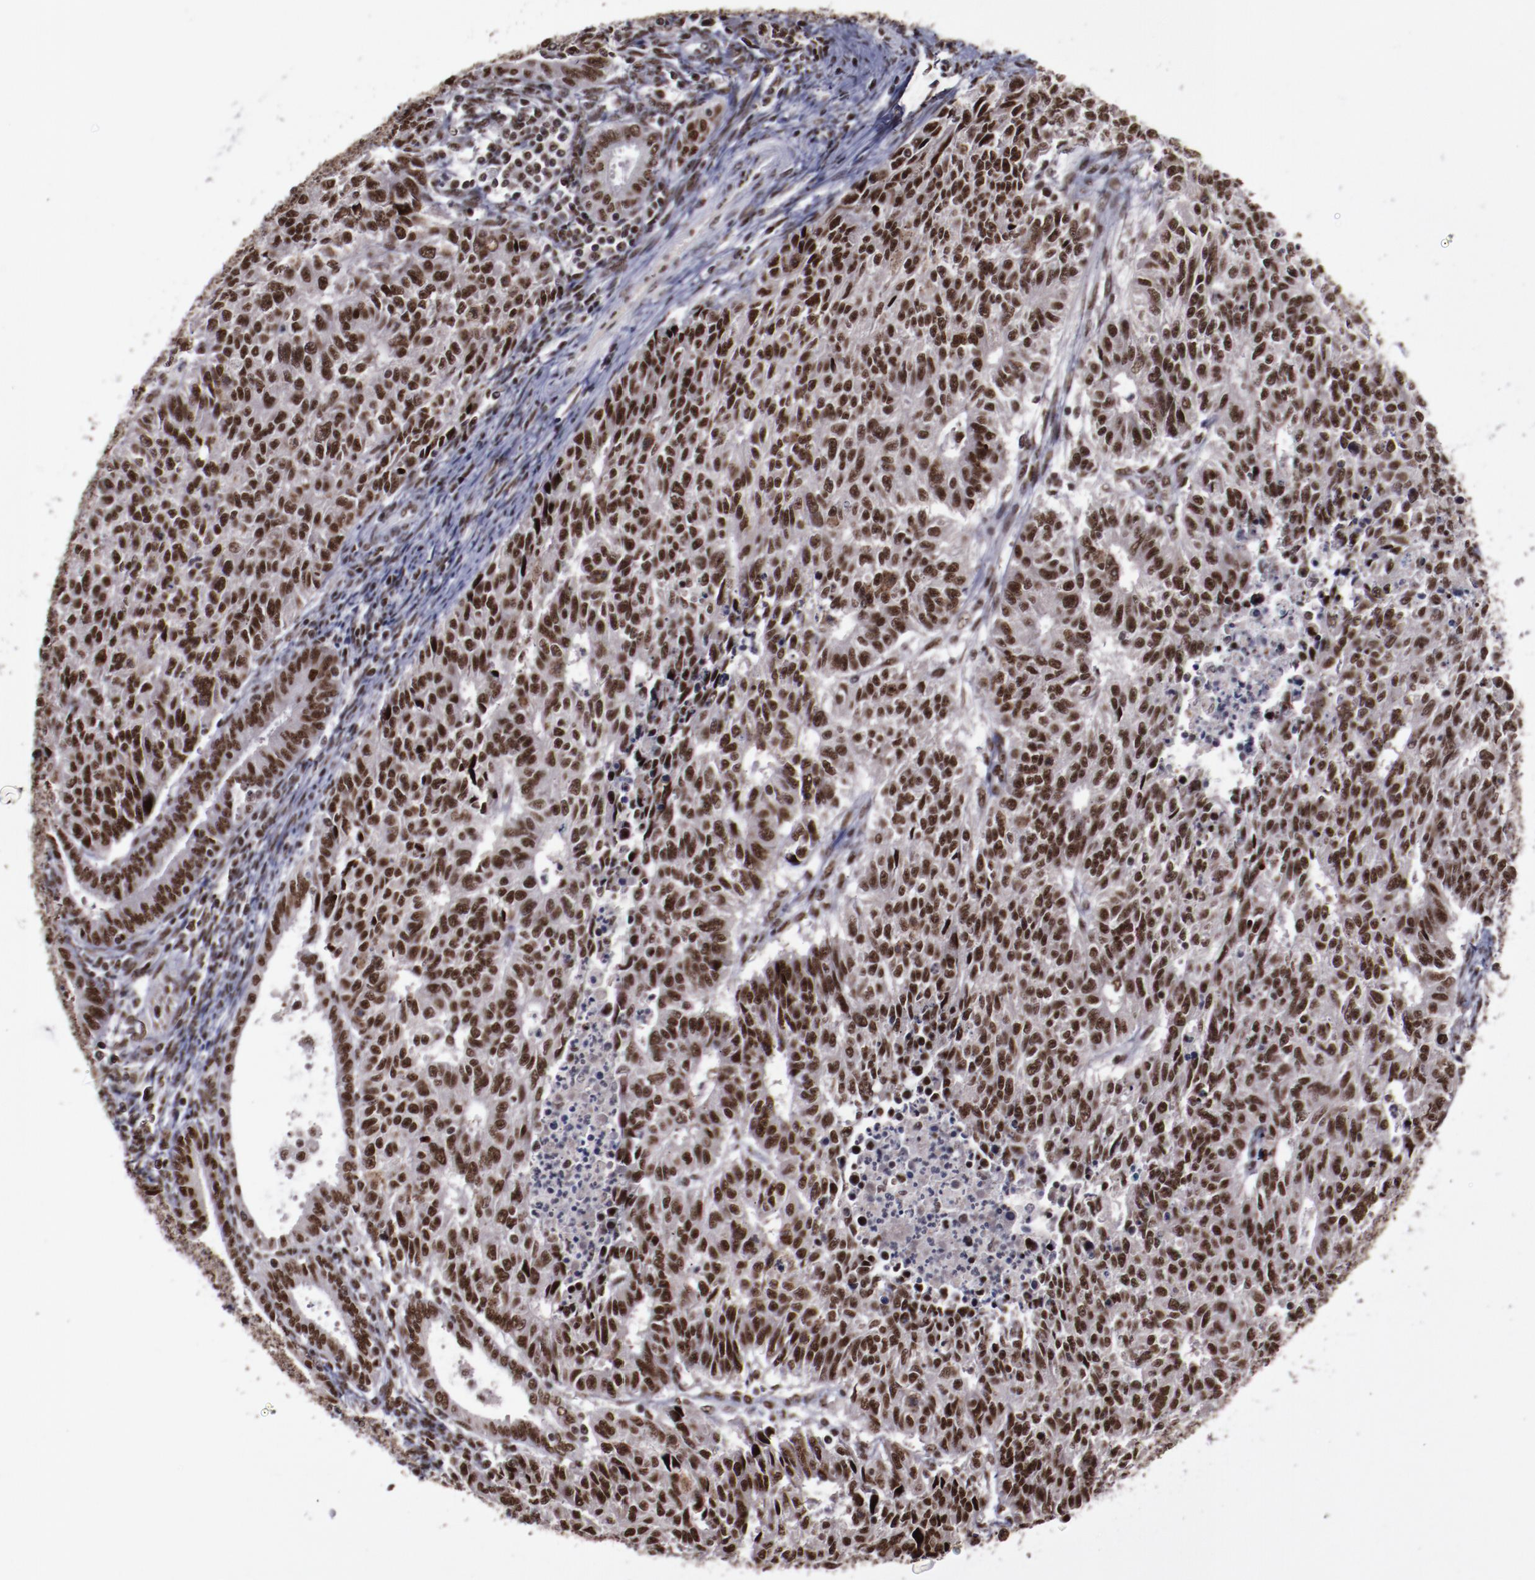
{"staining": {"intensity": "strong", "quantity": ">75%", "location": "nuclear"}, "tissue": "endometrial cancer", "cell_type": "Tumor cells", "image_type": "cancer", "snomed": [{"axis": "morphology", "description": "Adenocarcinoma, NOS"}, {"axis": "topography", "description": "Endometrium"}], "caption": "Endometrial cancer (adenocarcinoma) tissue exhibits strong nuclear positivity in about >75% of tumor cells", "gene": "ERH", "patient": {"sex": "female", "age": 42}}